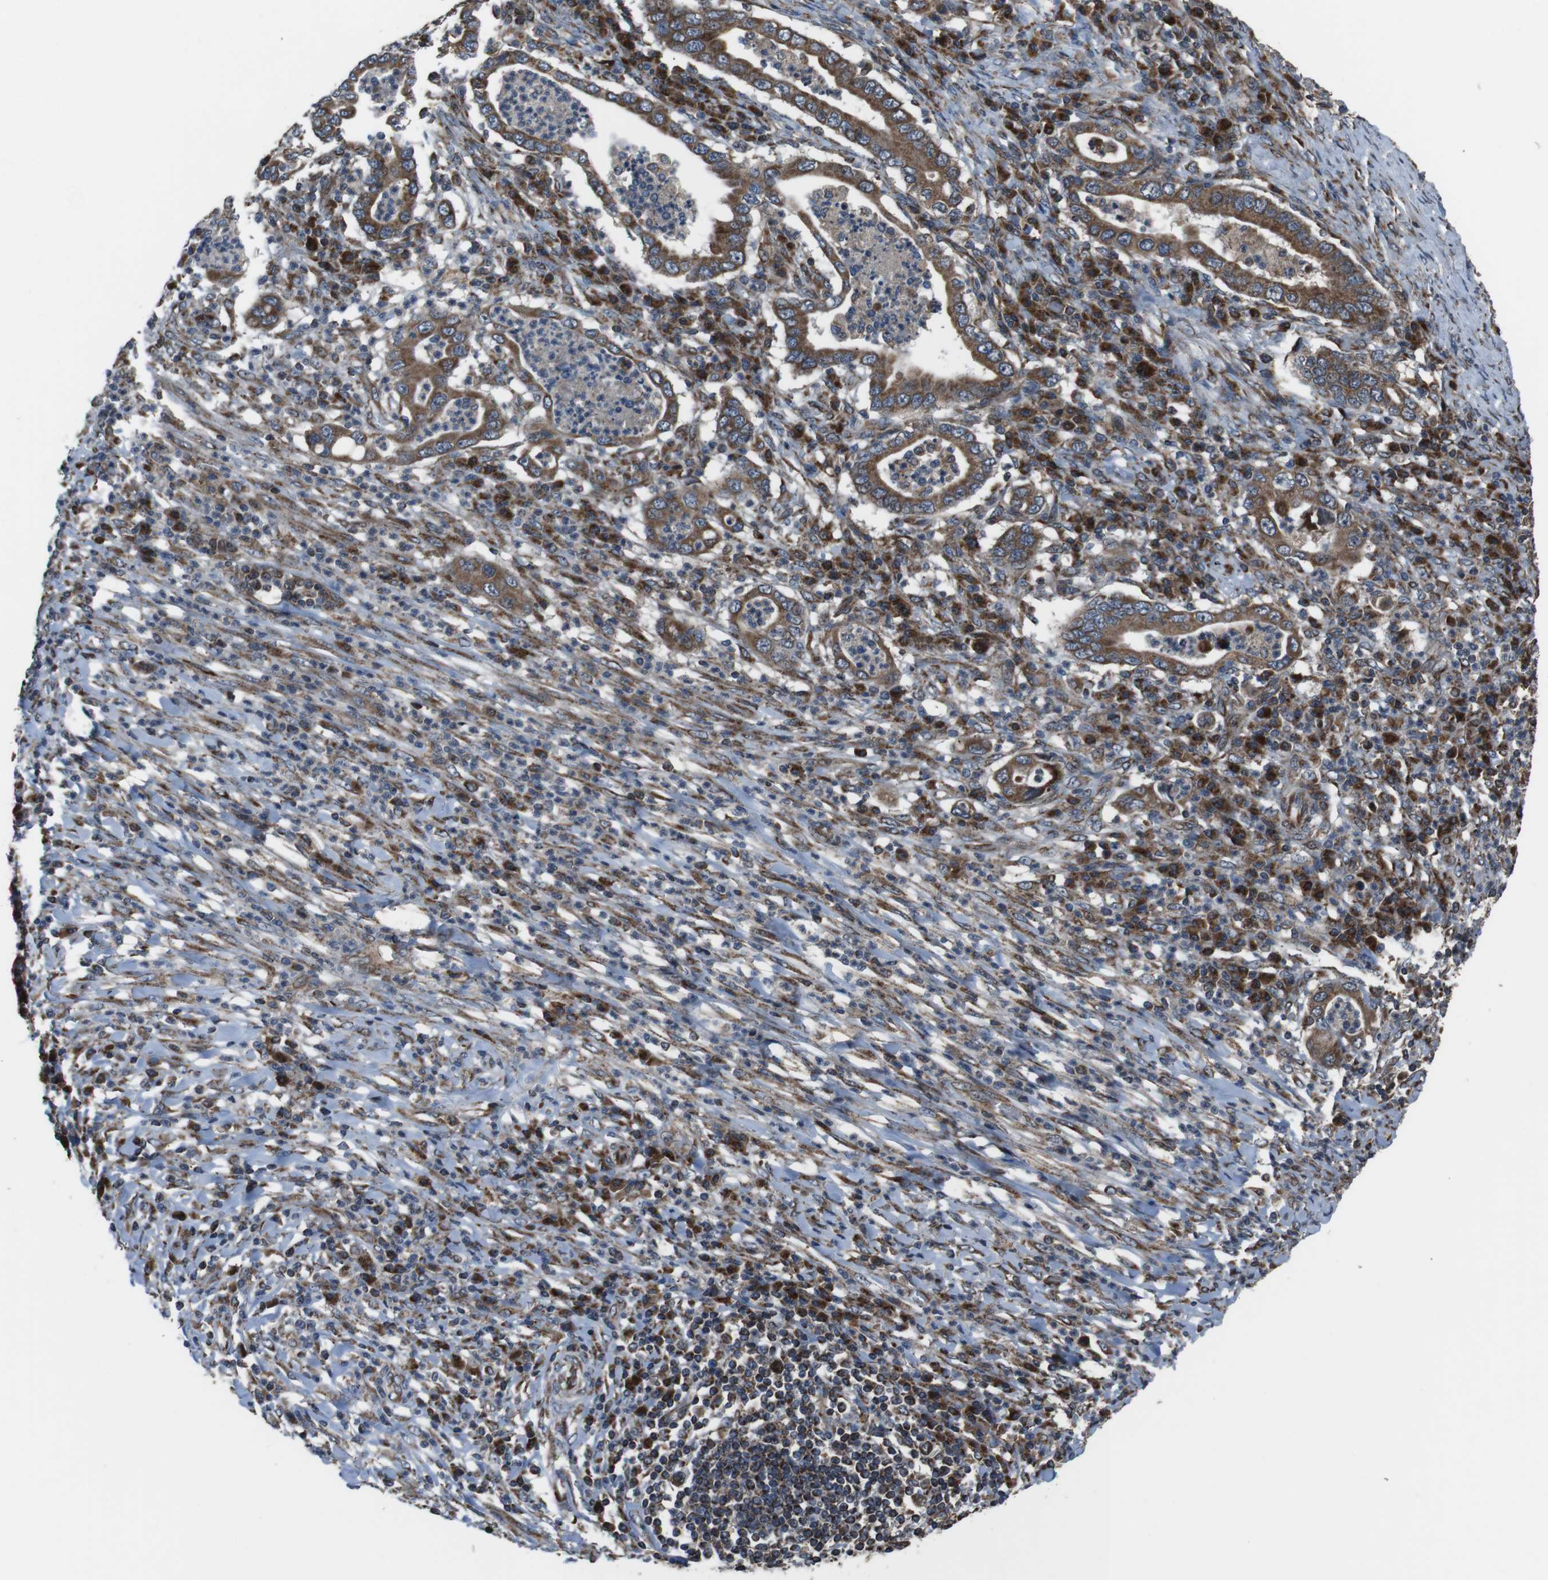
{"staining": {"intensity": "moderate", "quantity": ">75%", "location": "cytoplasmic/membranous"}, "tissue": "stomach cancer", "cell_type": "Tumor cells", "image_type": "cancer", "snomed": [{"axis": "morphology", "description": "Normal tissue, NOS"}, {"axis": "morphology", "description": "Adenocarcinoma, NOS"}, {"axis": "topography", "description": "Esophagus"}, {"axis": "topography", "description": "Stomach, upper"}, {"axis": "topography", "description": "Peripheral nerve tissue"}], "caption": "Protein expression analysis of human stomach adenocarcinoma reveals moderate cytoplasmic/membranous expression in about >75% of tumor cells. (brown staining indicates protein expression, while blue staining denotes nuclei).", "gene": "GIMAP8", "patient": {"sex": "male", "age": 62}}